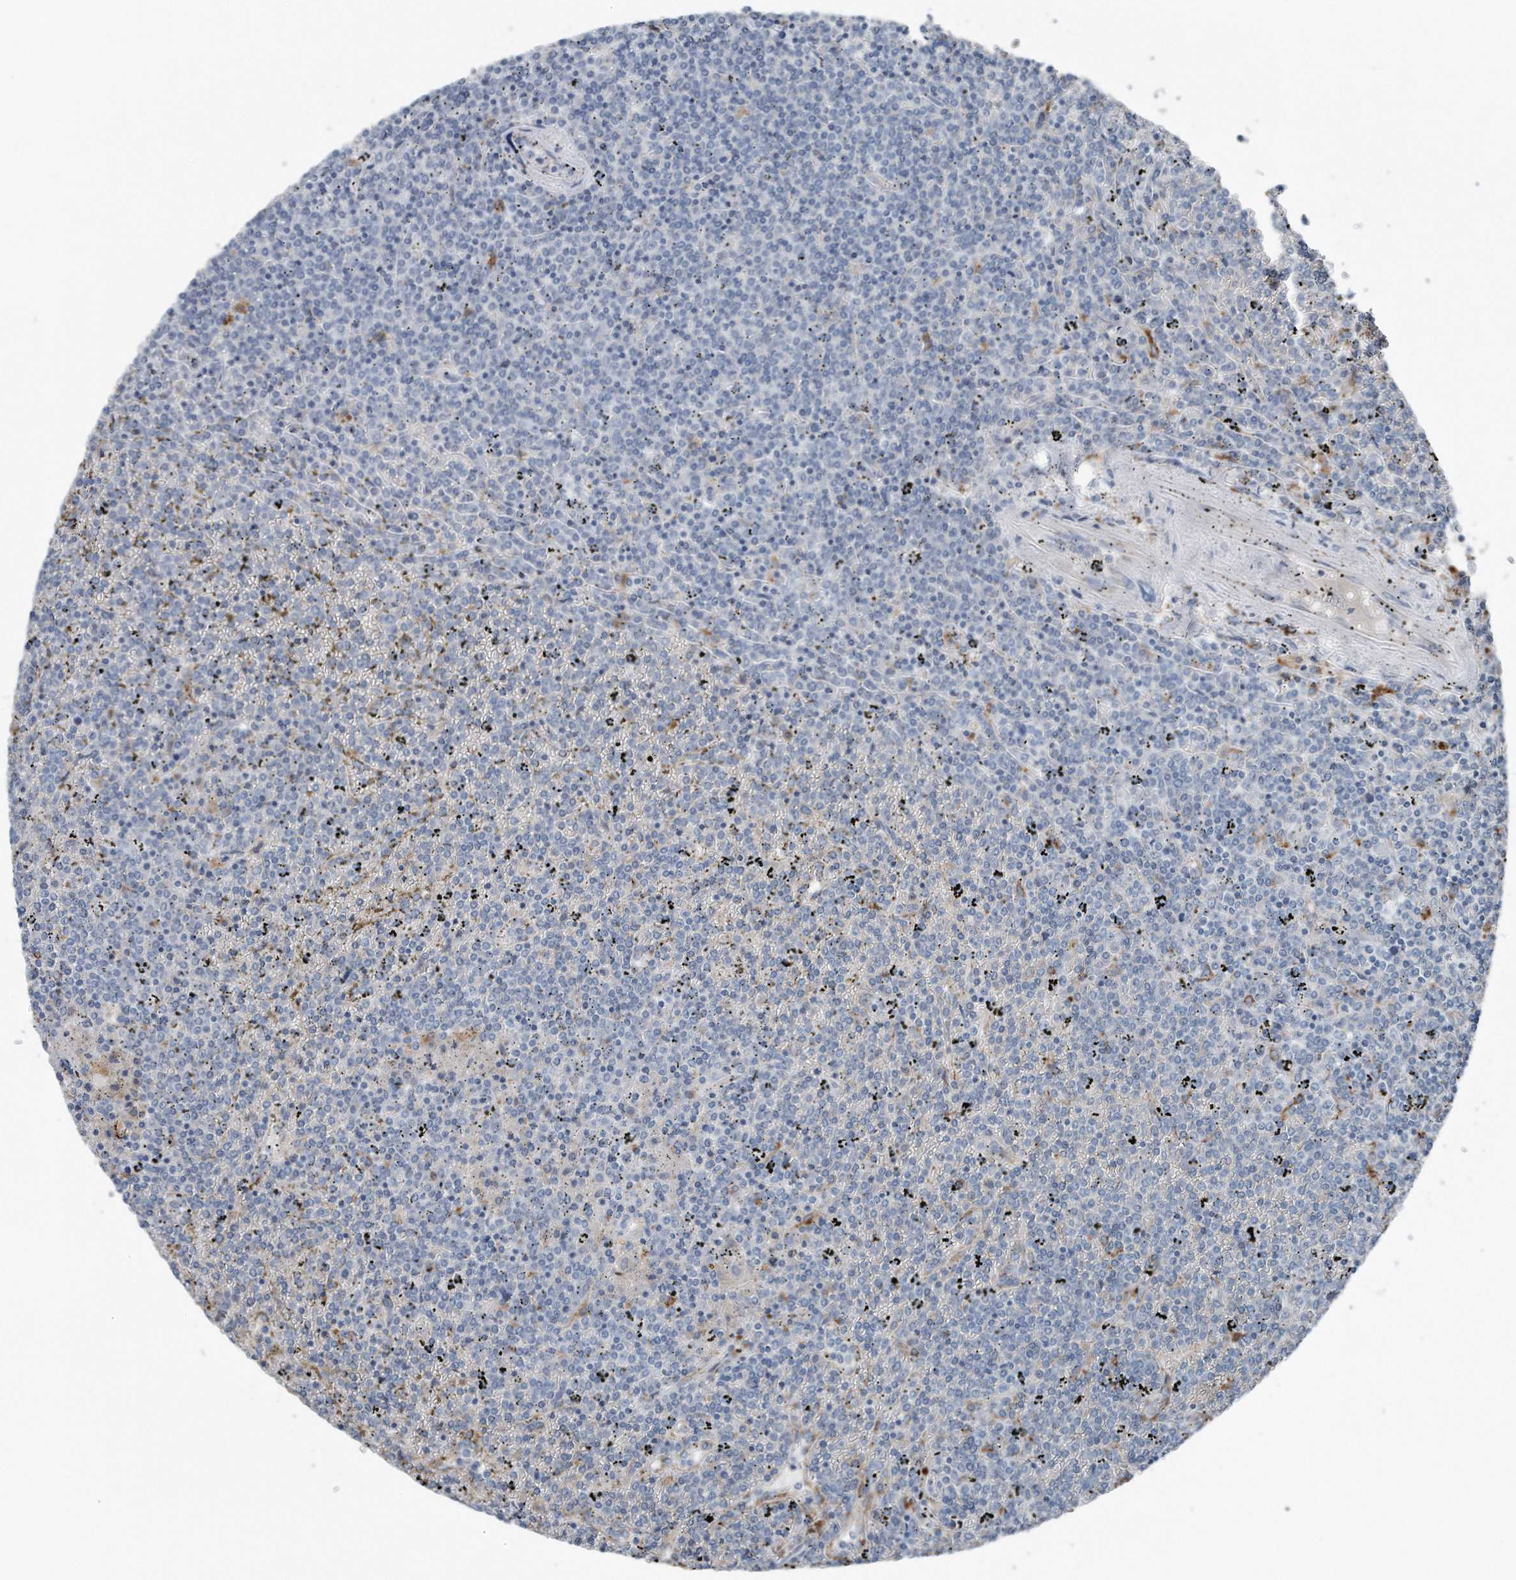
{"staining": {"intensity": "negative", "quantity": "none", "location": "none"}, "tissue": "lymphoma", "cell_type": "Tumor cells", "image_type": "cancer", "snomed": [{"axis": "morphology", "description": "Malignant lymphoma, non-Hodgkin's type, Low grade"}, {"axis": "topography", "description": "Spleen"}], "caption": "This is an immunohistochemistry (IHC) image of human lymphoma. There is no expression in tumor cells.", "gene": "ZNF772", "patient": {"sex": "female", "age": 19}}